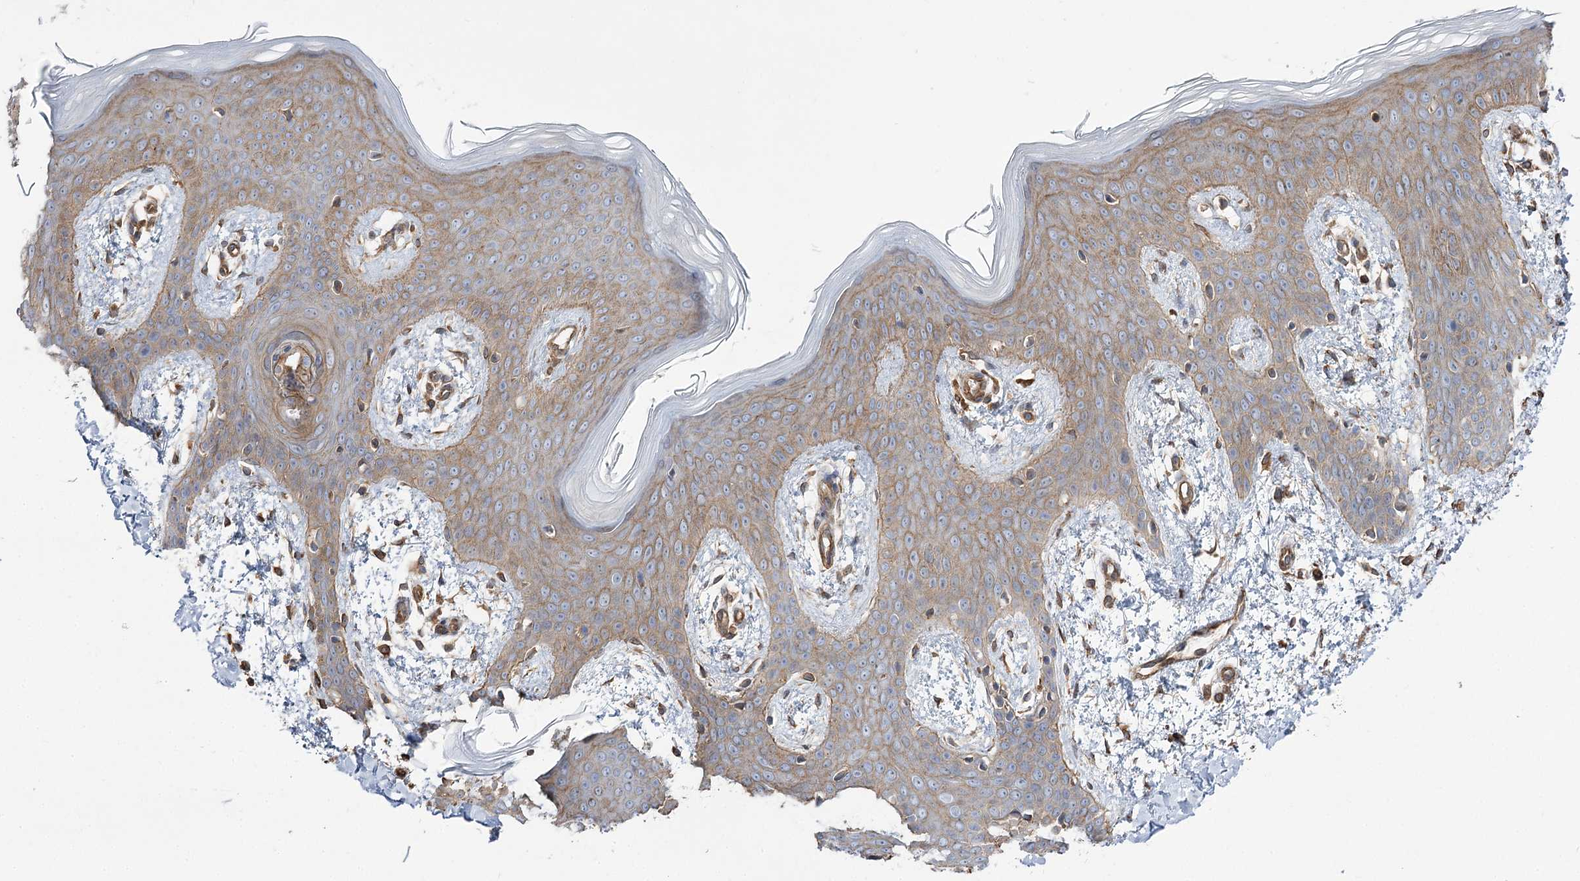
{"staining": {"intensity": "moderate", "quantity": ">75%", "location": "cytoplasmic/membranous"}, "tissue": "skin", "cell_type": "Fibroblasts", "image_type": "normal", "snomed": [{"axis": "morphology", "description": "Normal tissue, NOS"}, {"axis": "topography", "description": "Skin"}], "caption": "Brown immunohistochemical staining in benign skin shows moderate cytoplasmic/membranous positivity in about >75% of fibroblasts. (DAB (3,3'-diaminobenzidine) = brown stain, brightfield microscopy at high magnification).", "gene": "SH3BP5L", "patient": {"sex": "male", "age": 36}}